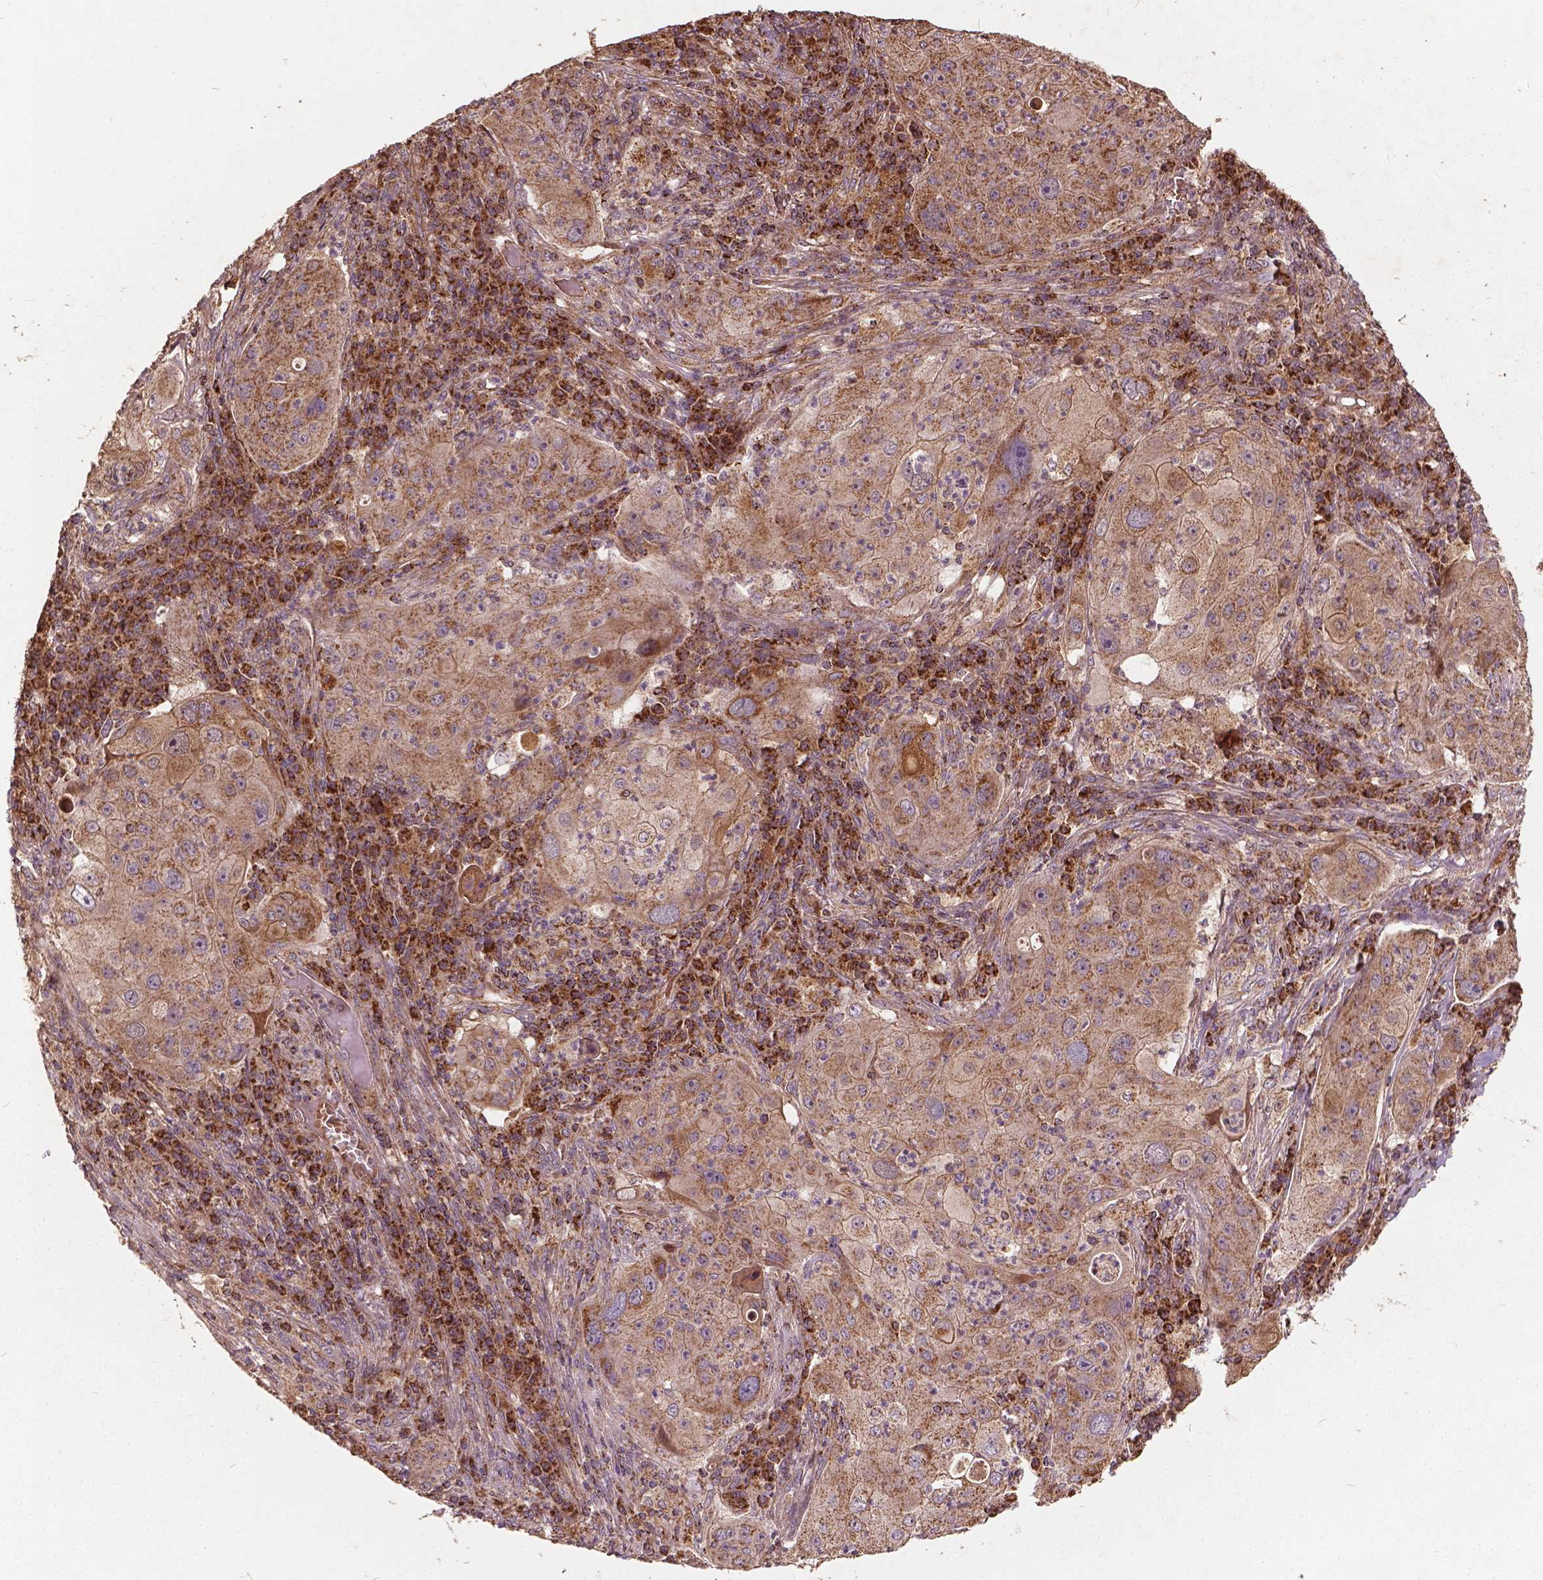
{"staining": {"intensity": "moderate", "quantity": ">75%", "location": "cytoplasmic/membranous"}, "tissue": "lung cancer", "cell_type": "Tumor cells", "image_type": "cancer", "snomed": [{"axis": "morphology", "description": "Squamous cell carcinoma, NOS"}, {"axis": "topography", "description": "Lung"}], "caption": "Approximately >75% of tumor cells in squamous cell carcinoma (lung) demonstrate moderate cytoplasmic/membranous protein expression as visualized by brown immunohistochemical staining.", "gene": "UBXN2A", "patient": {"sex": "female", "age": 59}}